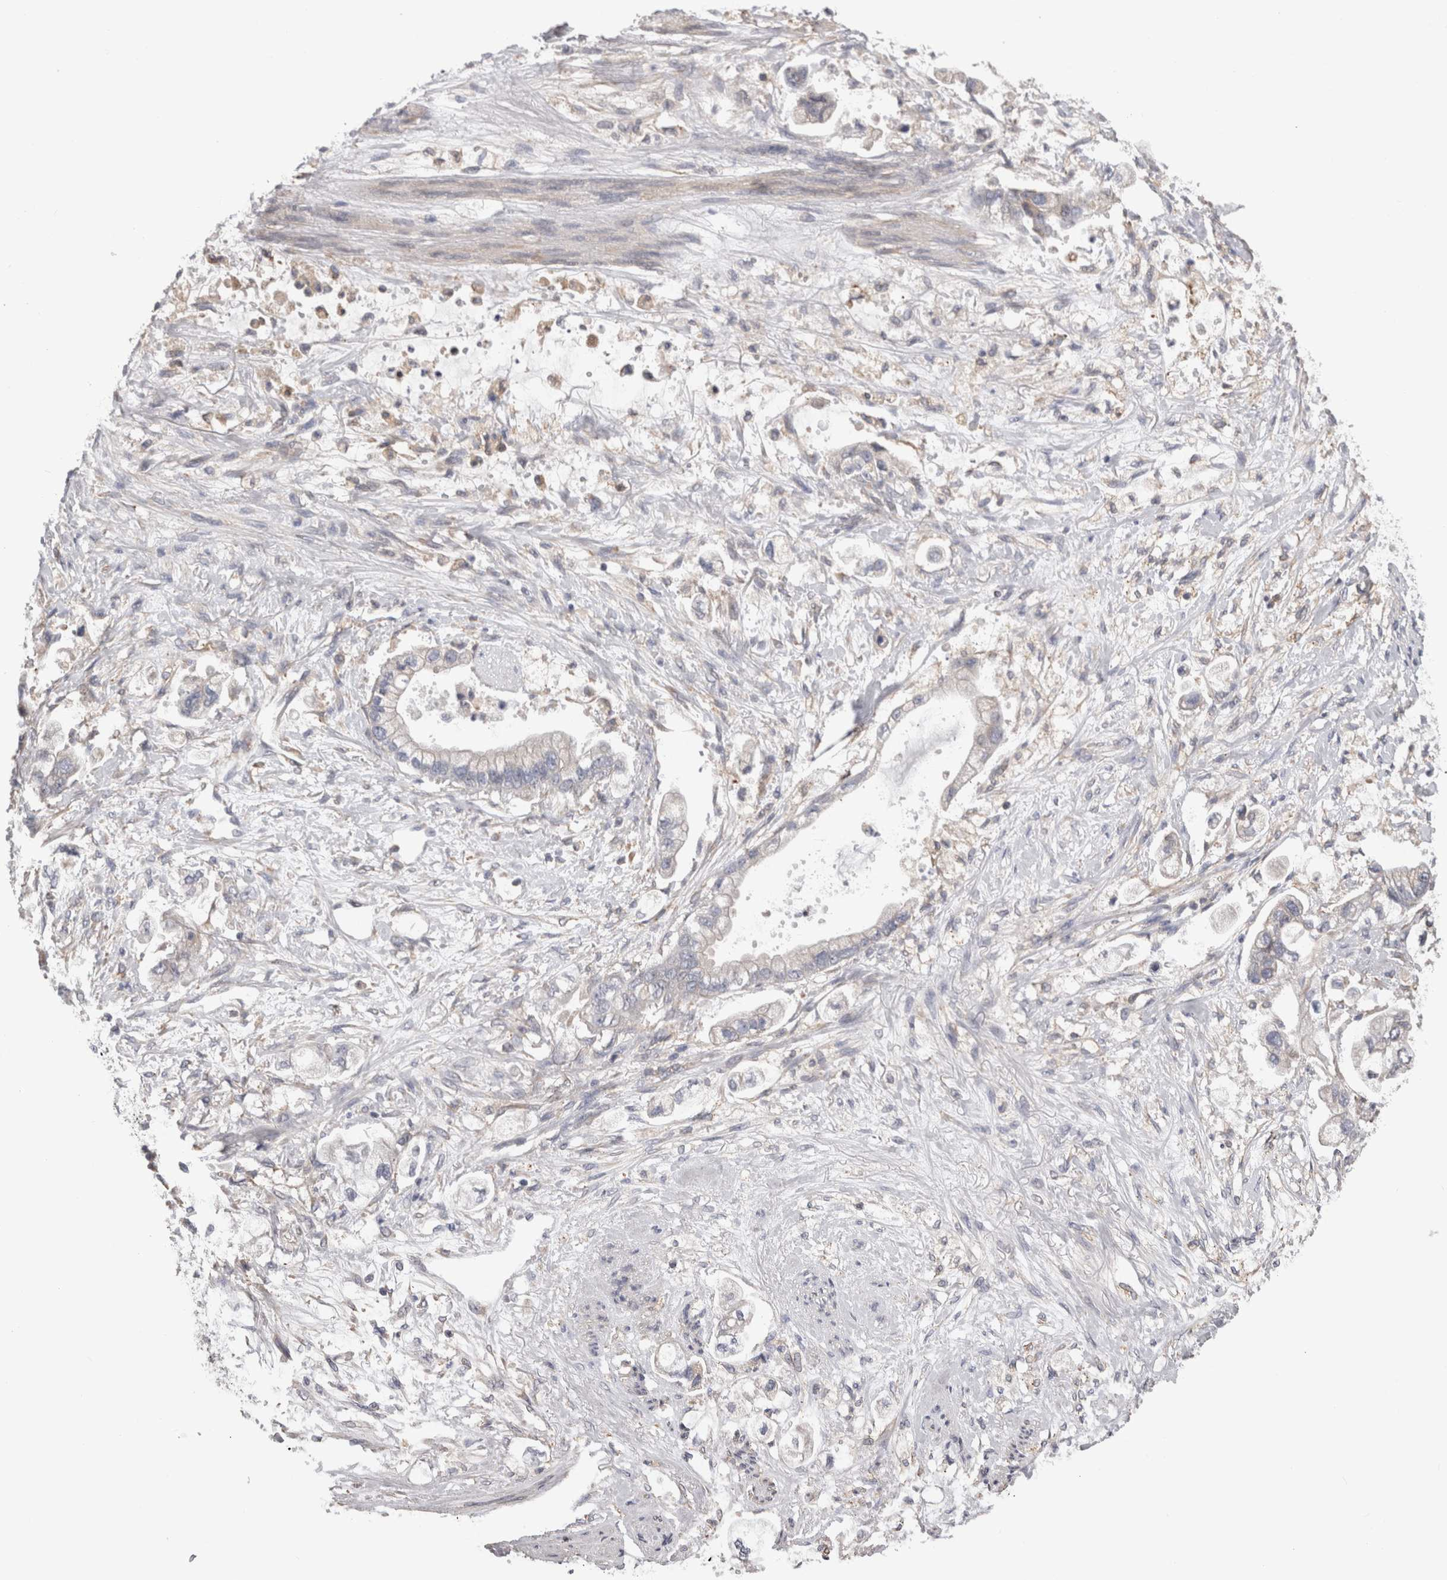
{"staining": {"intensity": "negative", "quantity": "none", "location": "none"}, "tissue": "stomach cancer", "cell_type": "Tumor cells", "image_type": "cancer", "snomed": [{"axis": "morphology", "description": "Adenocarcinoma, NOS"}, {"axis": "topography", "description": "Stomach"}], "caption": "Stomach adenocarcinoma was stained to show a protein in brown. There is no significant positivity in tumor cells.", "gene": "SMAP2", "patient": {"sex": "male", "age": 62}}